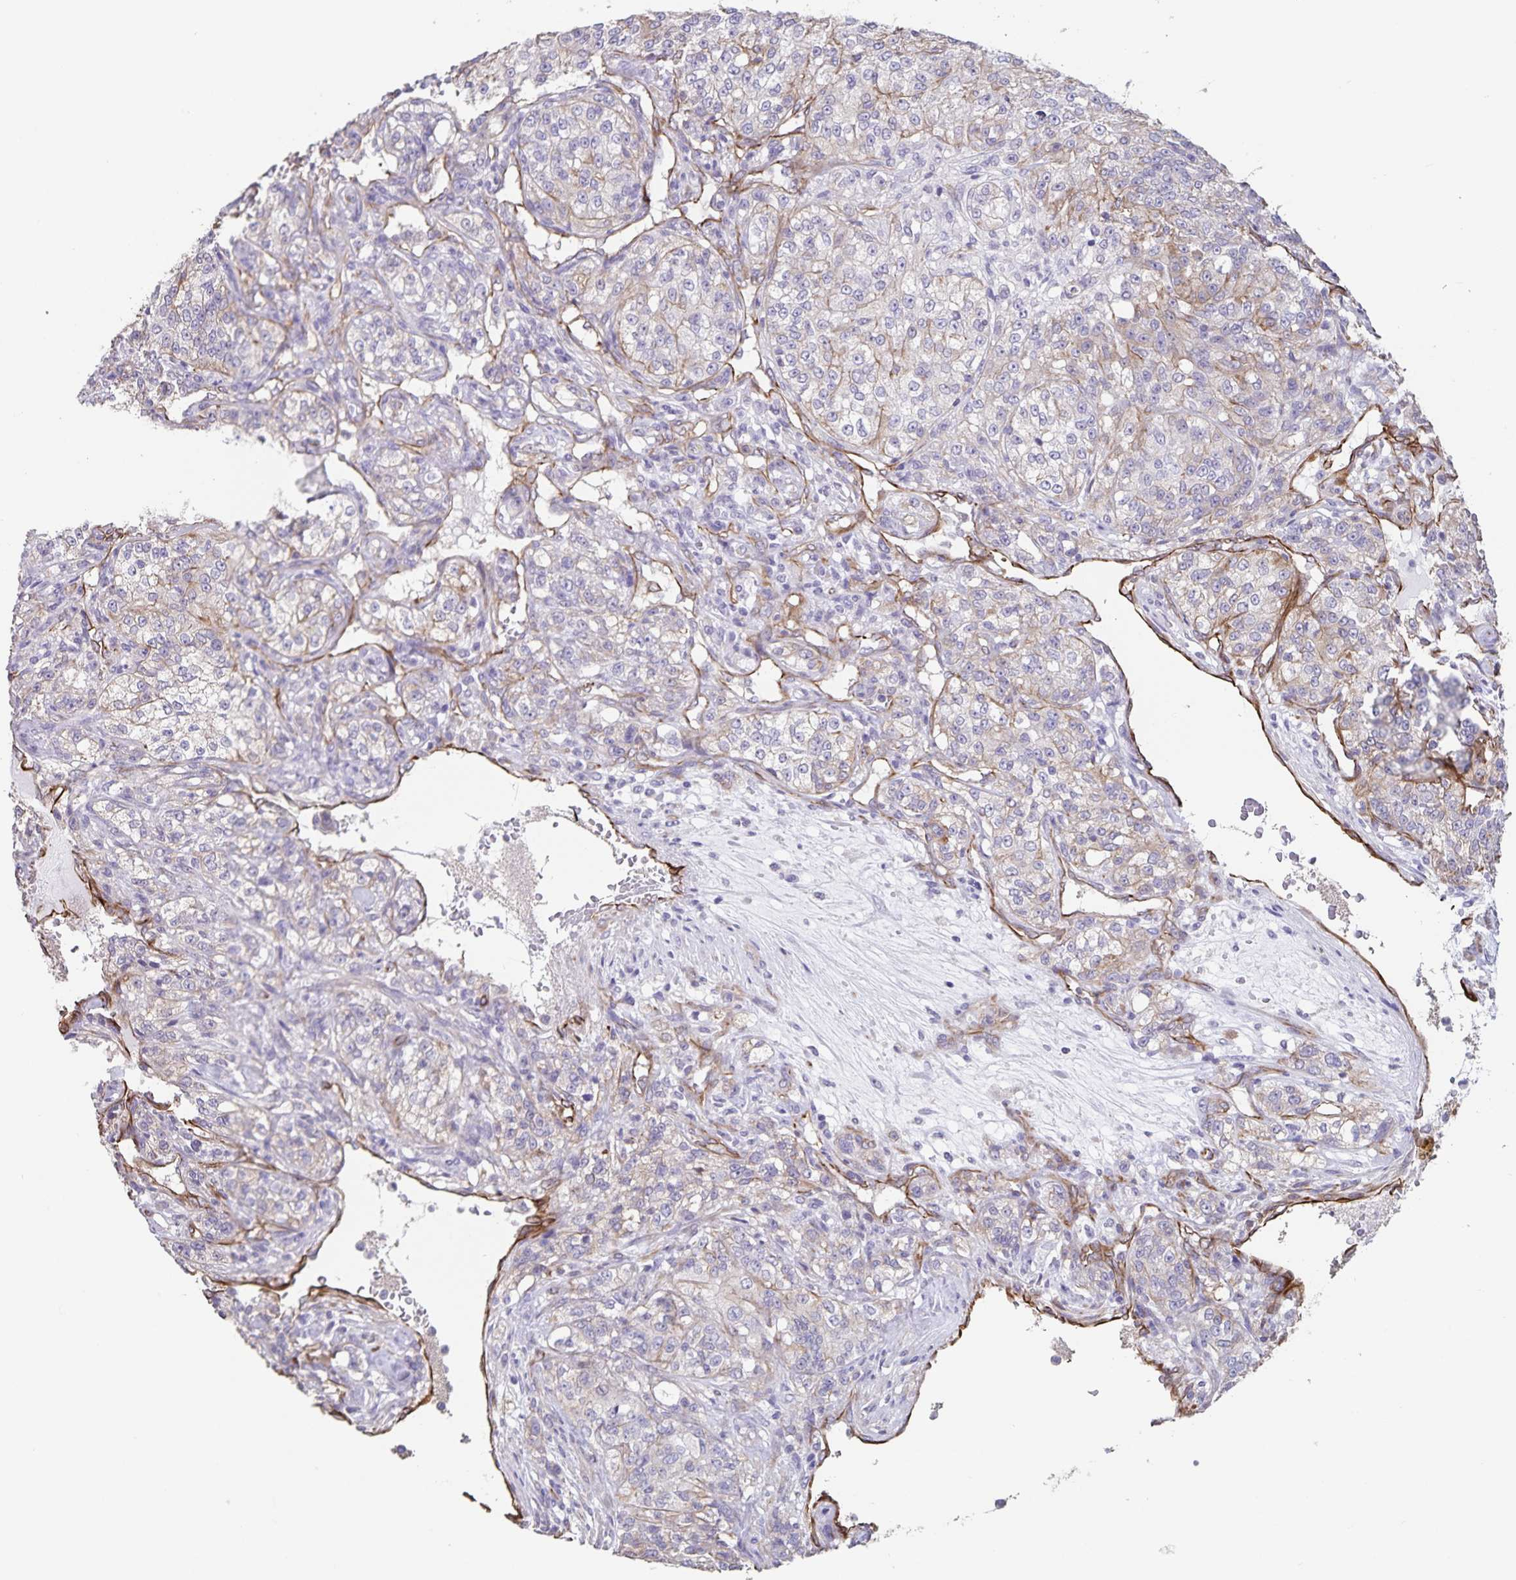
{"staining": {"intensity": "negative", "quantity": "none", "location": "none"}, "tissue": "renal cancer", "cell_type": "Tumor cells", "image_type": "cancer", "snomed": [{"axis": "morphology", "description": "Adenocarcinoma, NOS"}, {"axis": "topography", "description": "Kidney"}], "caption": "Tumor cells show no significant expression in renal adenocarcinoma.", "gene": "SYNM", "patient": {"sex": "female", "age": 63}}